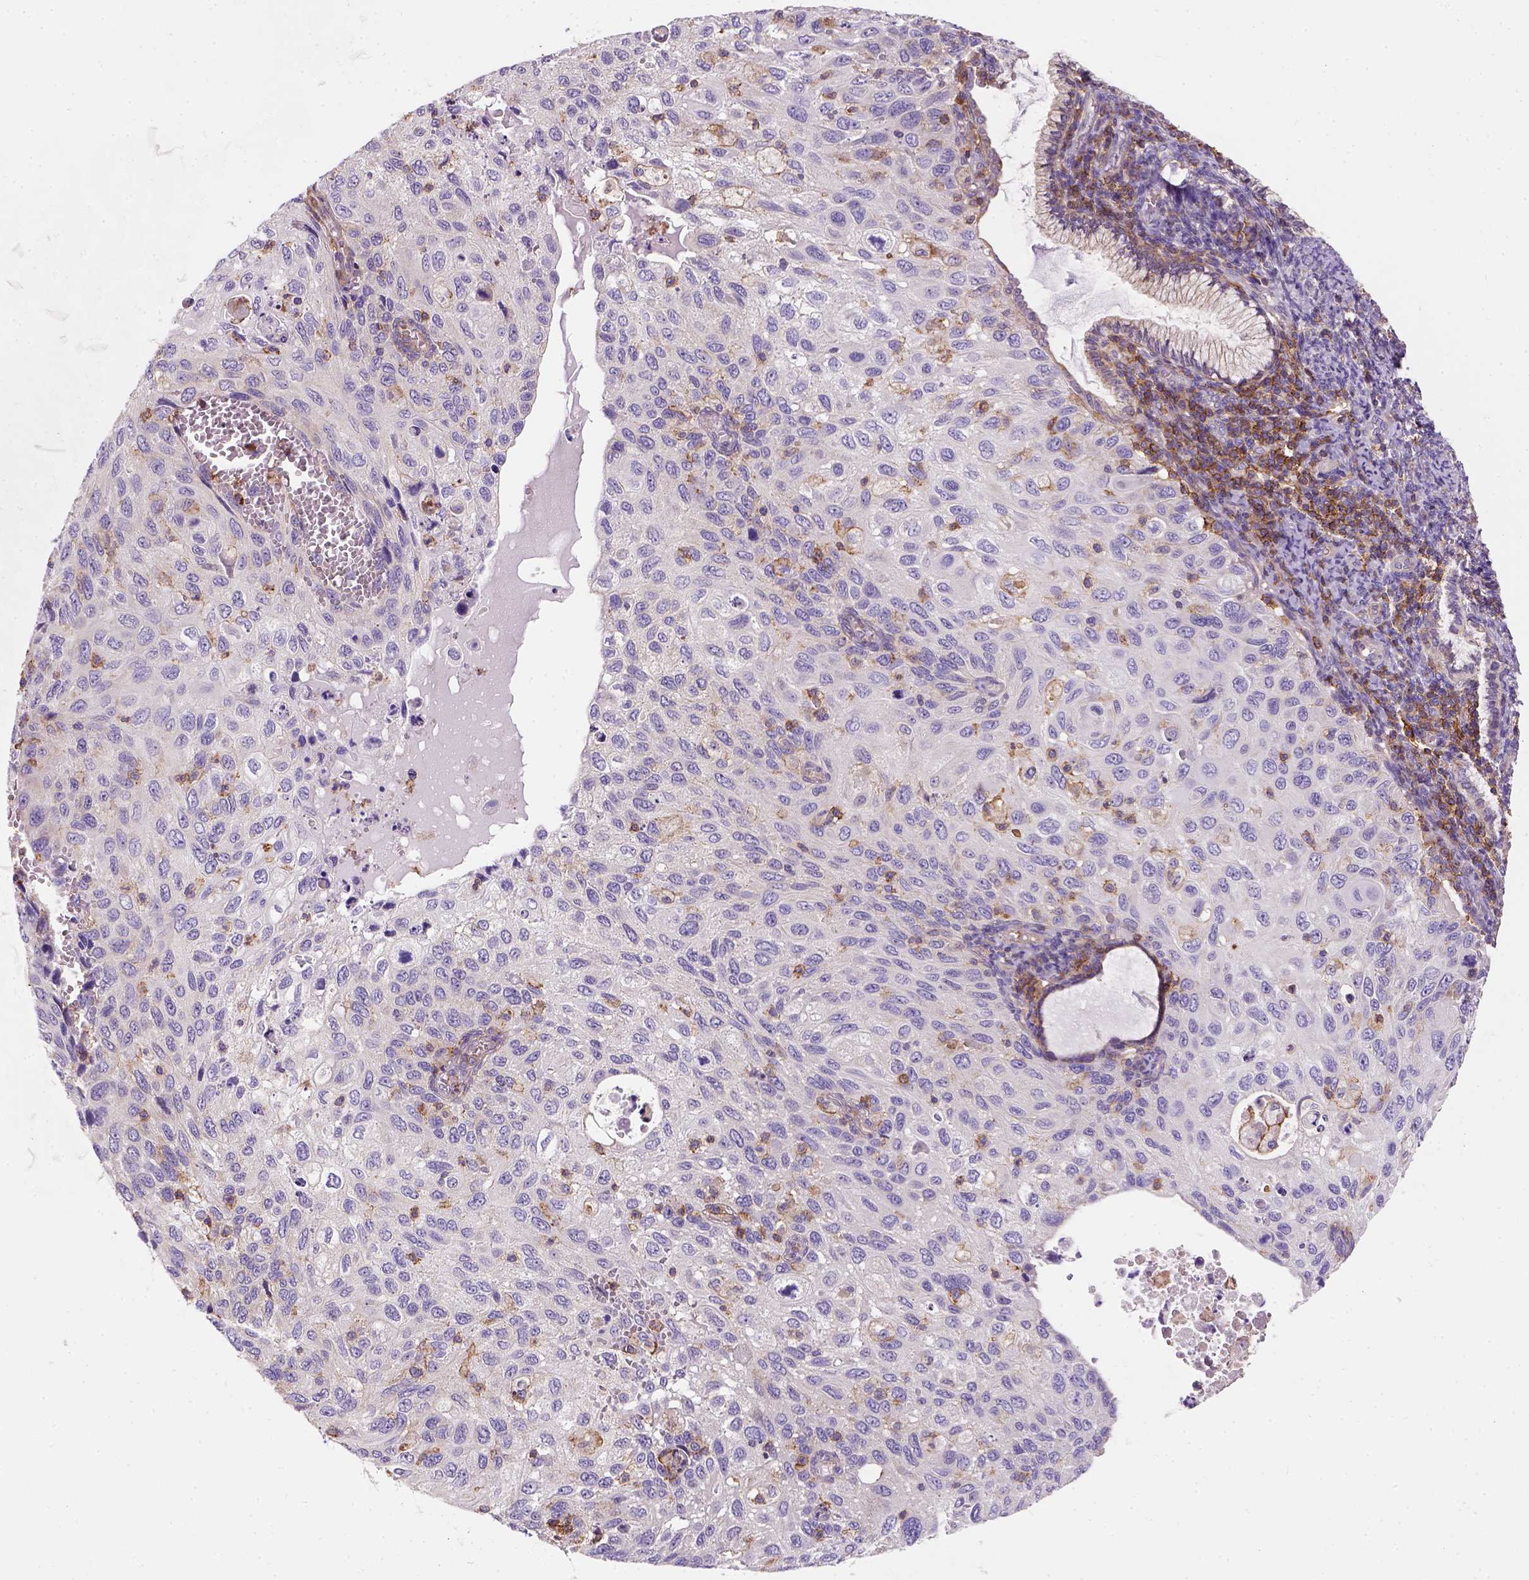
{"staining": {"intensity": "negative", "quantity": "none", "location": "none"}, "tissue": "cervical cancer", "cell_type": "Tumor cells", "image_type": "cancer", "snomed": [{"axis": "morphology", "description": "Squamous cell carcinoma, NOS"}, {"axis": "topography", "description": "Cervix"}], "caption": "Immunohistochemistry of squamous cell carcinoma (cervical) reveals no expression in tumor cells.", "gene": "GPRC5D", "patient": {"sex": "female", "age": 70}}